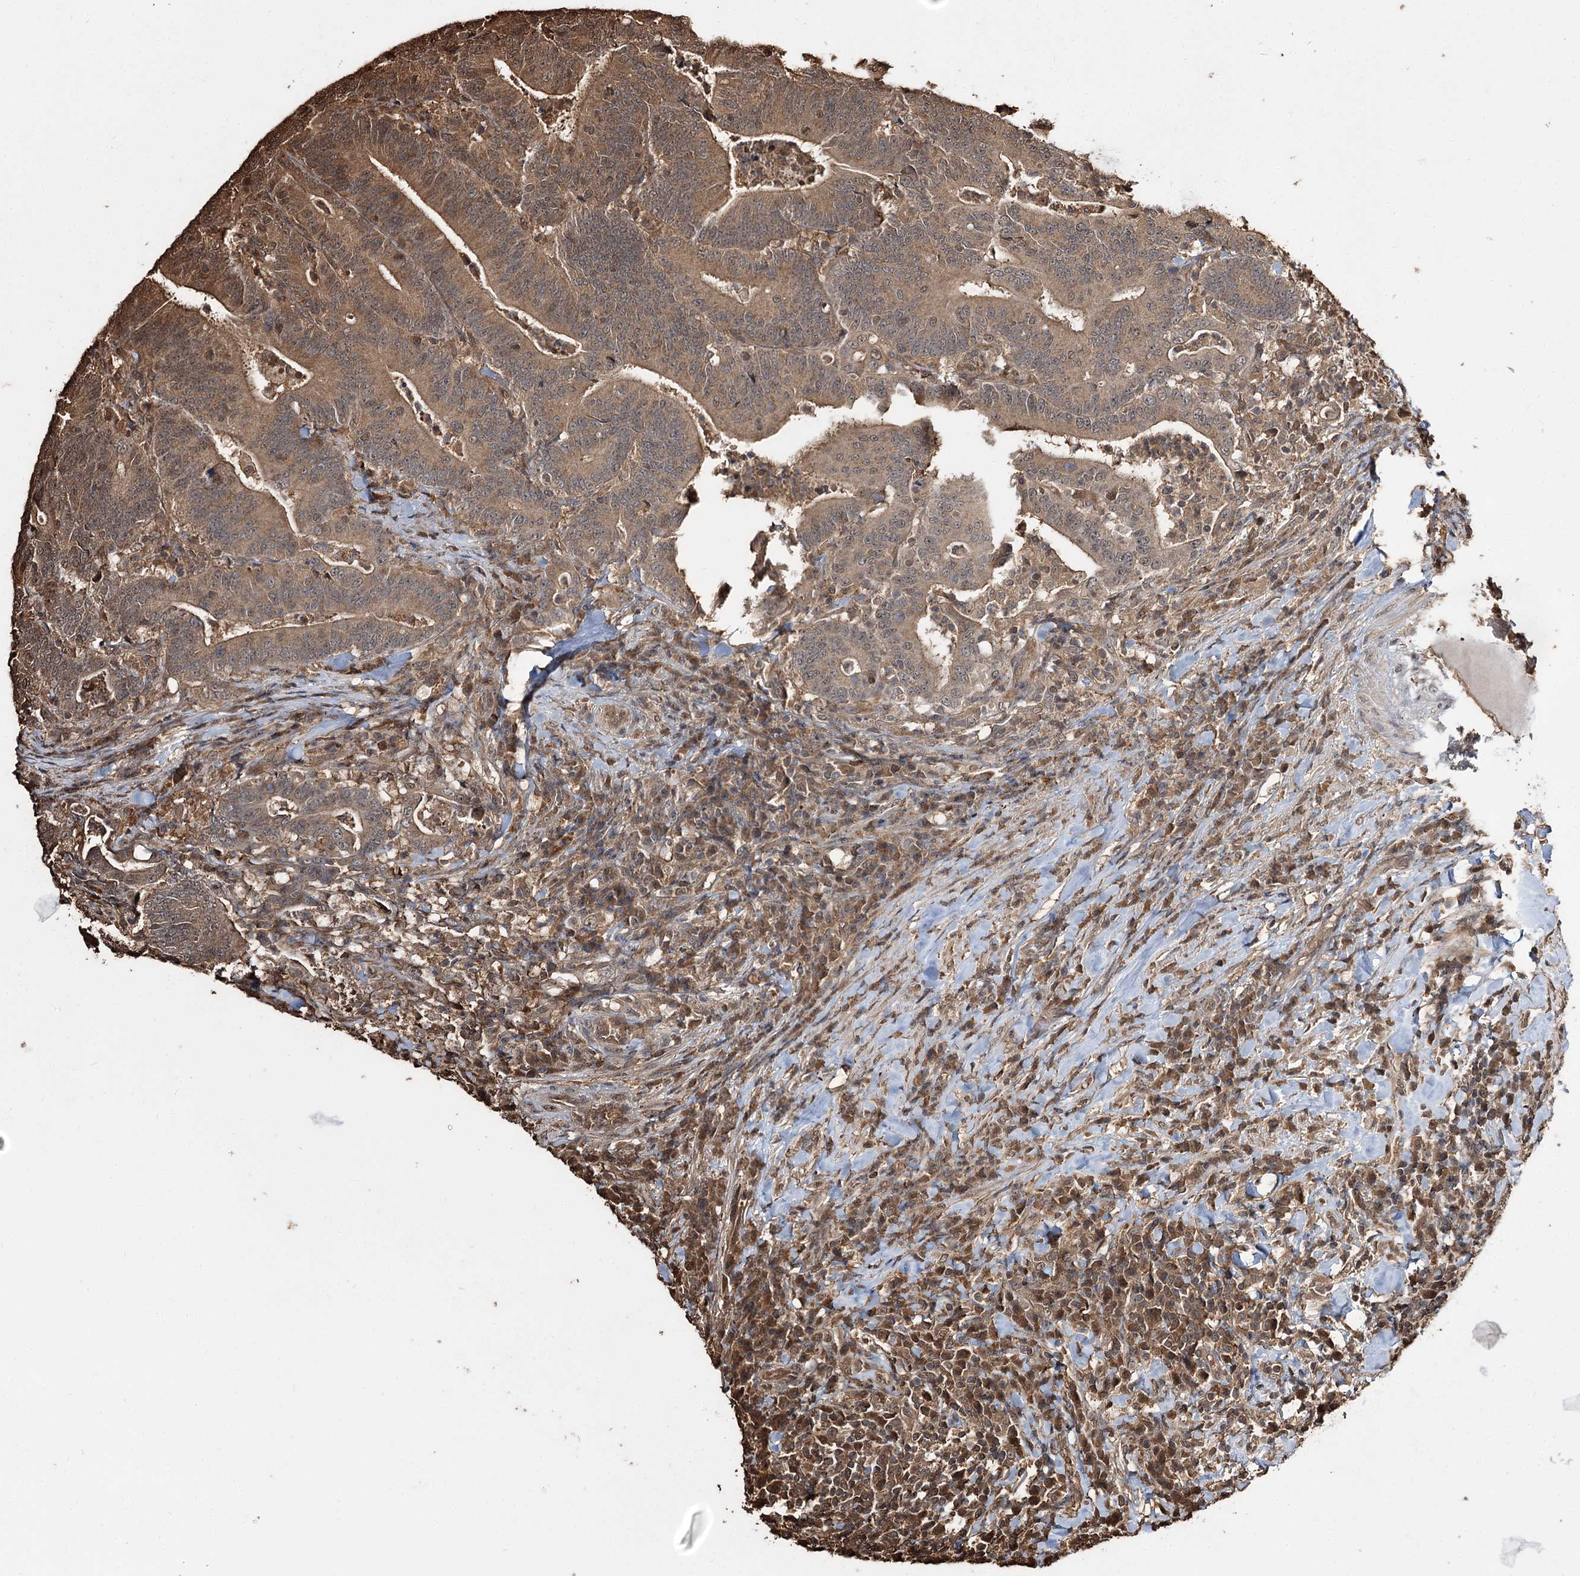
{"staining": {"intensity": "moderate", "quantity": ">75%", "location": "cytoplasmic/membranous"}, "tissue": "colorectal cancer", "cell_type": "Tumor cells", "image_type": "cancer", "snomed": [{"axis": "morphology", "description": "Adenocarcinoma, NOS"}, {"axis": "topography", "description": "Colon"}], "caption": "Immunohistochemical staining of colorectal cancer shows moderate cytoplasmic/membranous protein expression in approximately >75% of tumor cells. (DAB (3,3'-diaminobenzidine) = brown stain, brightfield microscopy at high magnification).", "gene": "PLCH1", "patient": {"sex": "female", "age": 66}}